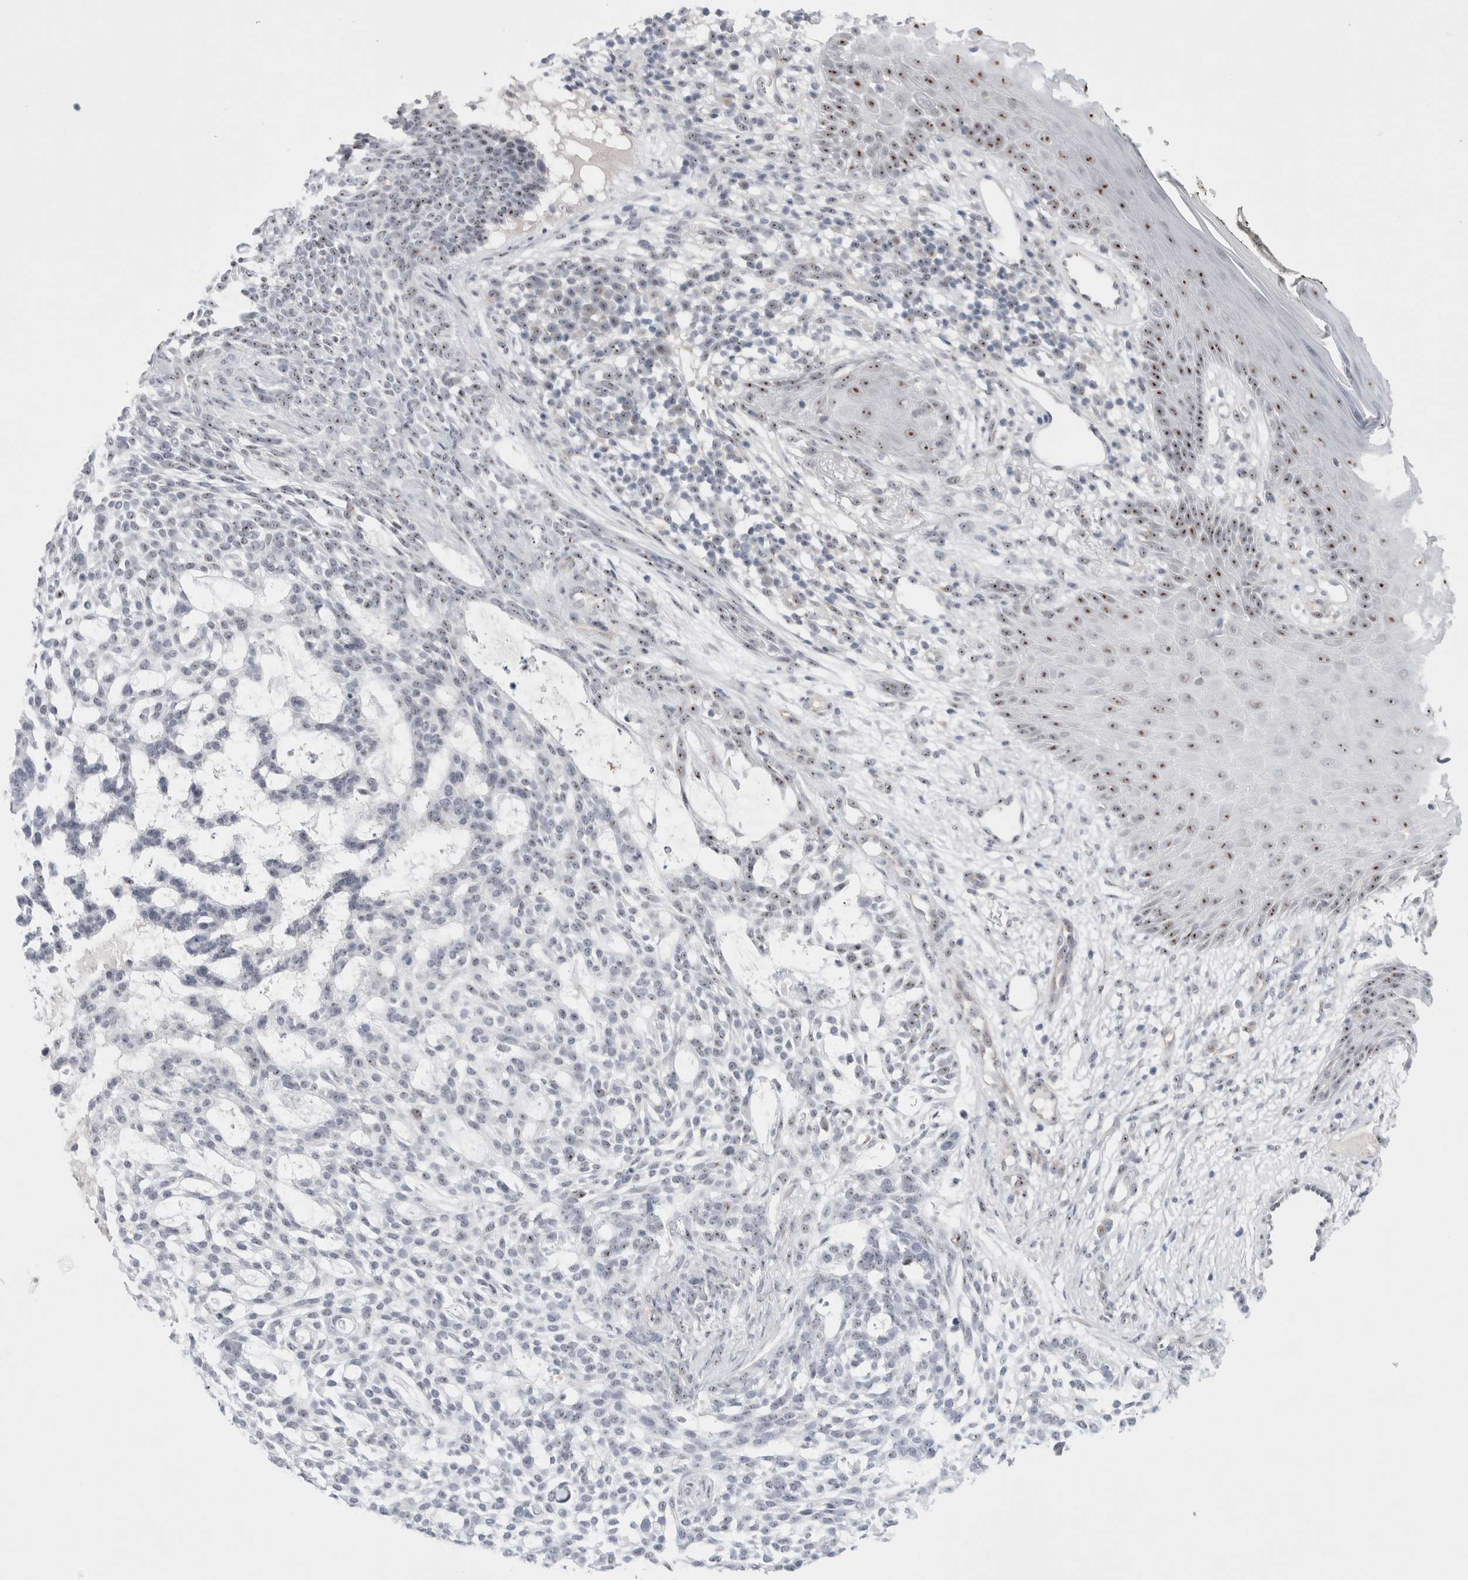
{"staining": {"intensity": "weak", "quantity": "<25%", "location": "nuclear"}, "tissue": "skin cancer", "cell_type": "Tumor cells", "image_type": "cancer", "snomed": [{"axis": "morphology", "description": "Basal cell carcinoma"}, {"axis": "topography", "description": "Skin"}], "caption": "Immunohistochemistry (IHC) image of neoplastic tissue: skin cancer stained with DAB shows no significant protein positivity in tumor cells.", "gene": "CERS5", "patient": {"sex": "female", "age": 64}}